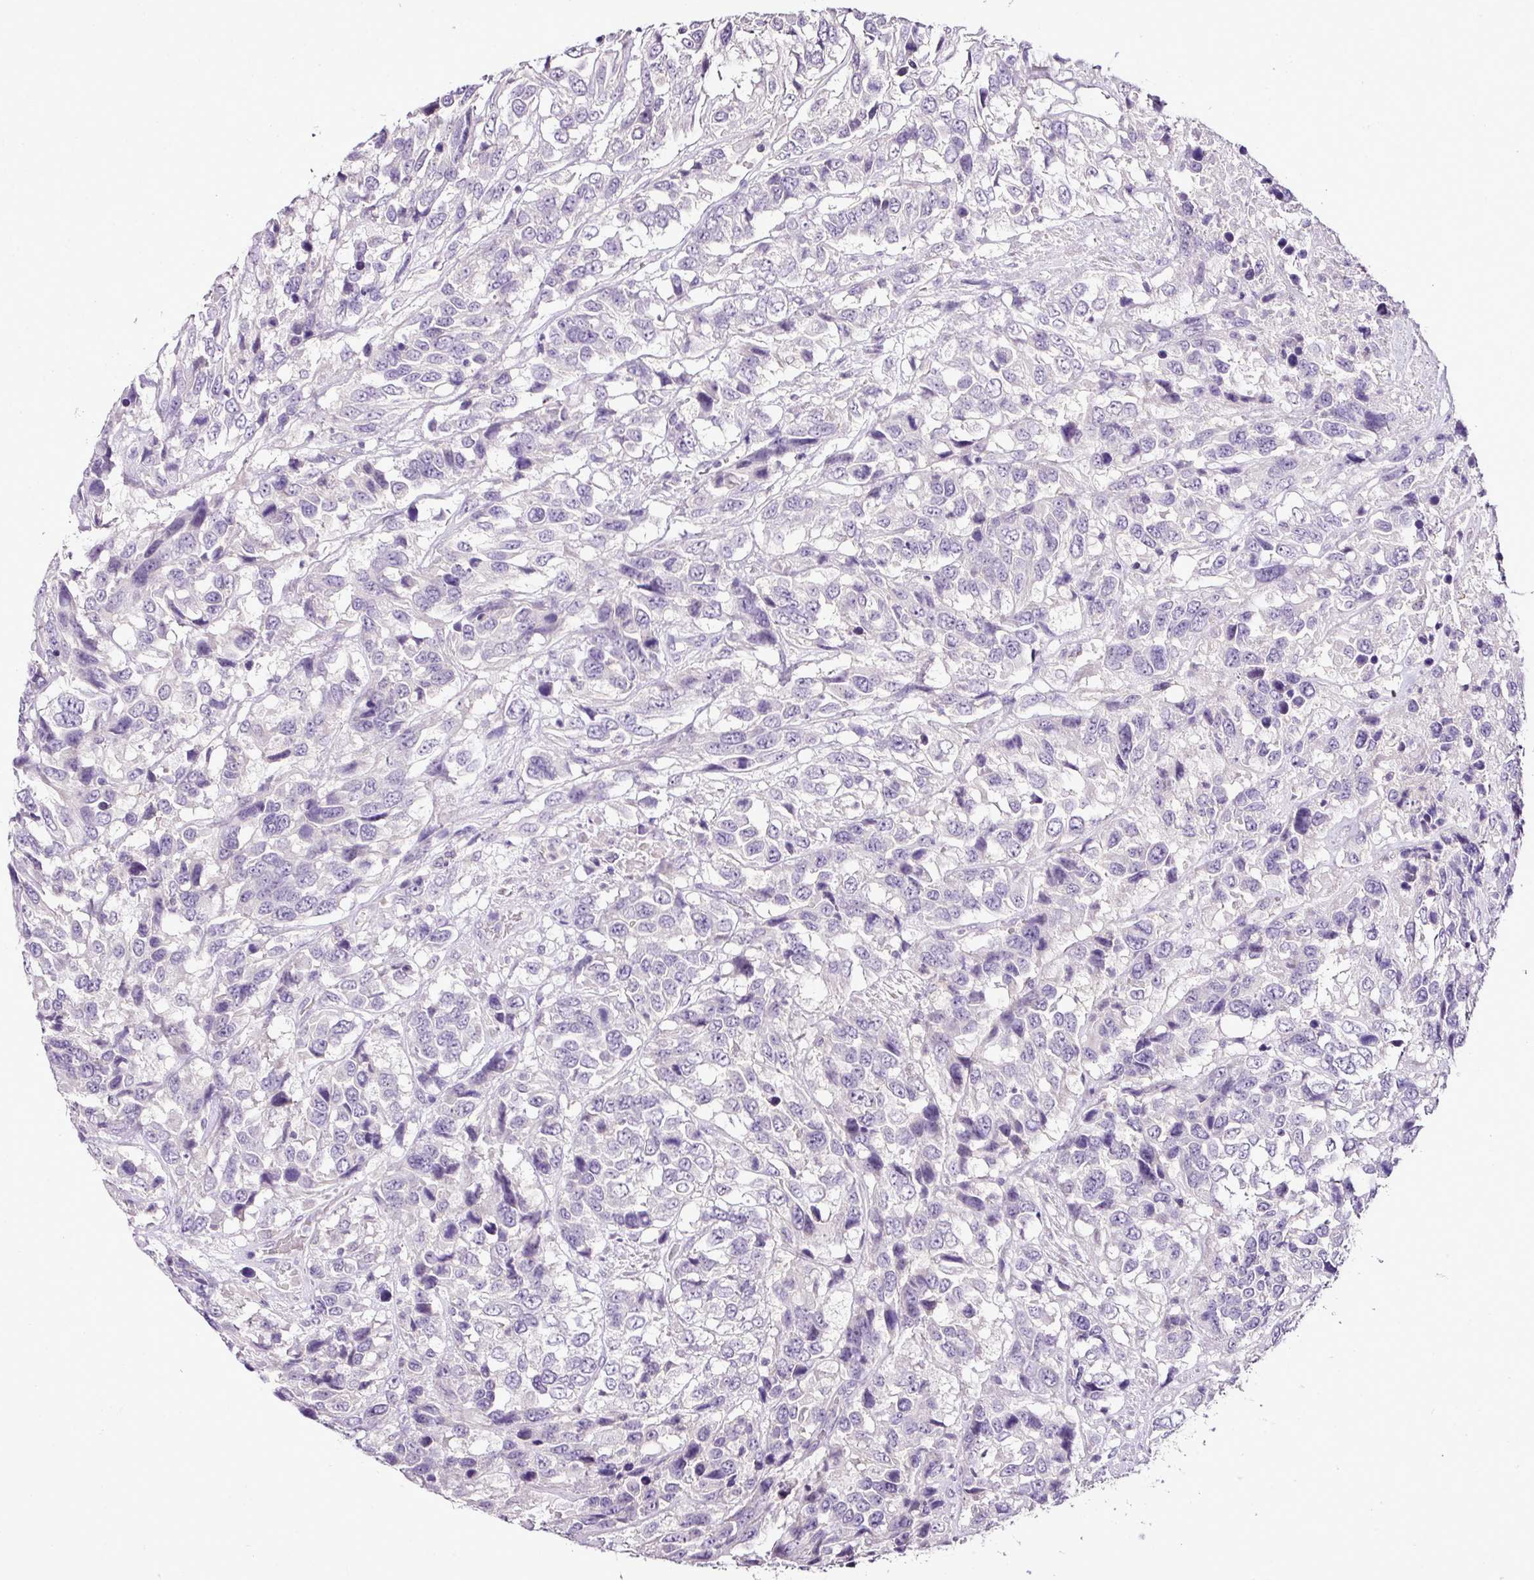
{"staining": {"intensity": "negative", "quantity": "none", "location": "none"}, "tissue": "urothelial cancer", "cell_type": "Tumor cells", "image_type": "cancer", "snomed": [{"axis": "morphology", "description": "Urothelial carcinoma, High grade"}, {"axis": "topography", "description": "Urinary bladder"}], "caption": "The histopathology image shows no staining of tumor cells in high-grade urothelial carcinoma.", "gene": "ESR1", "patient": {"sex": "female", "age": 70}}